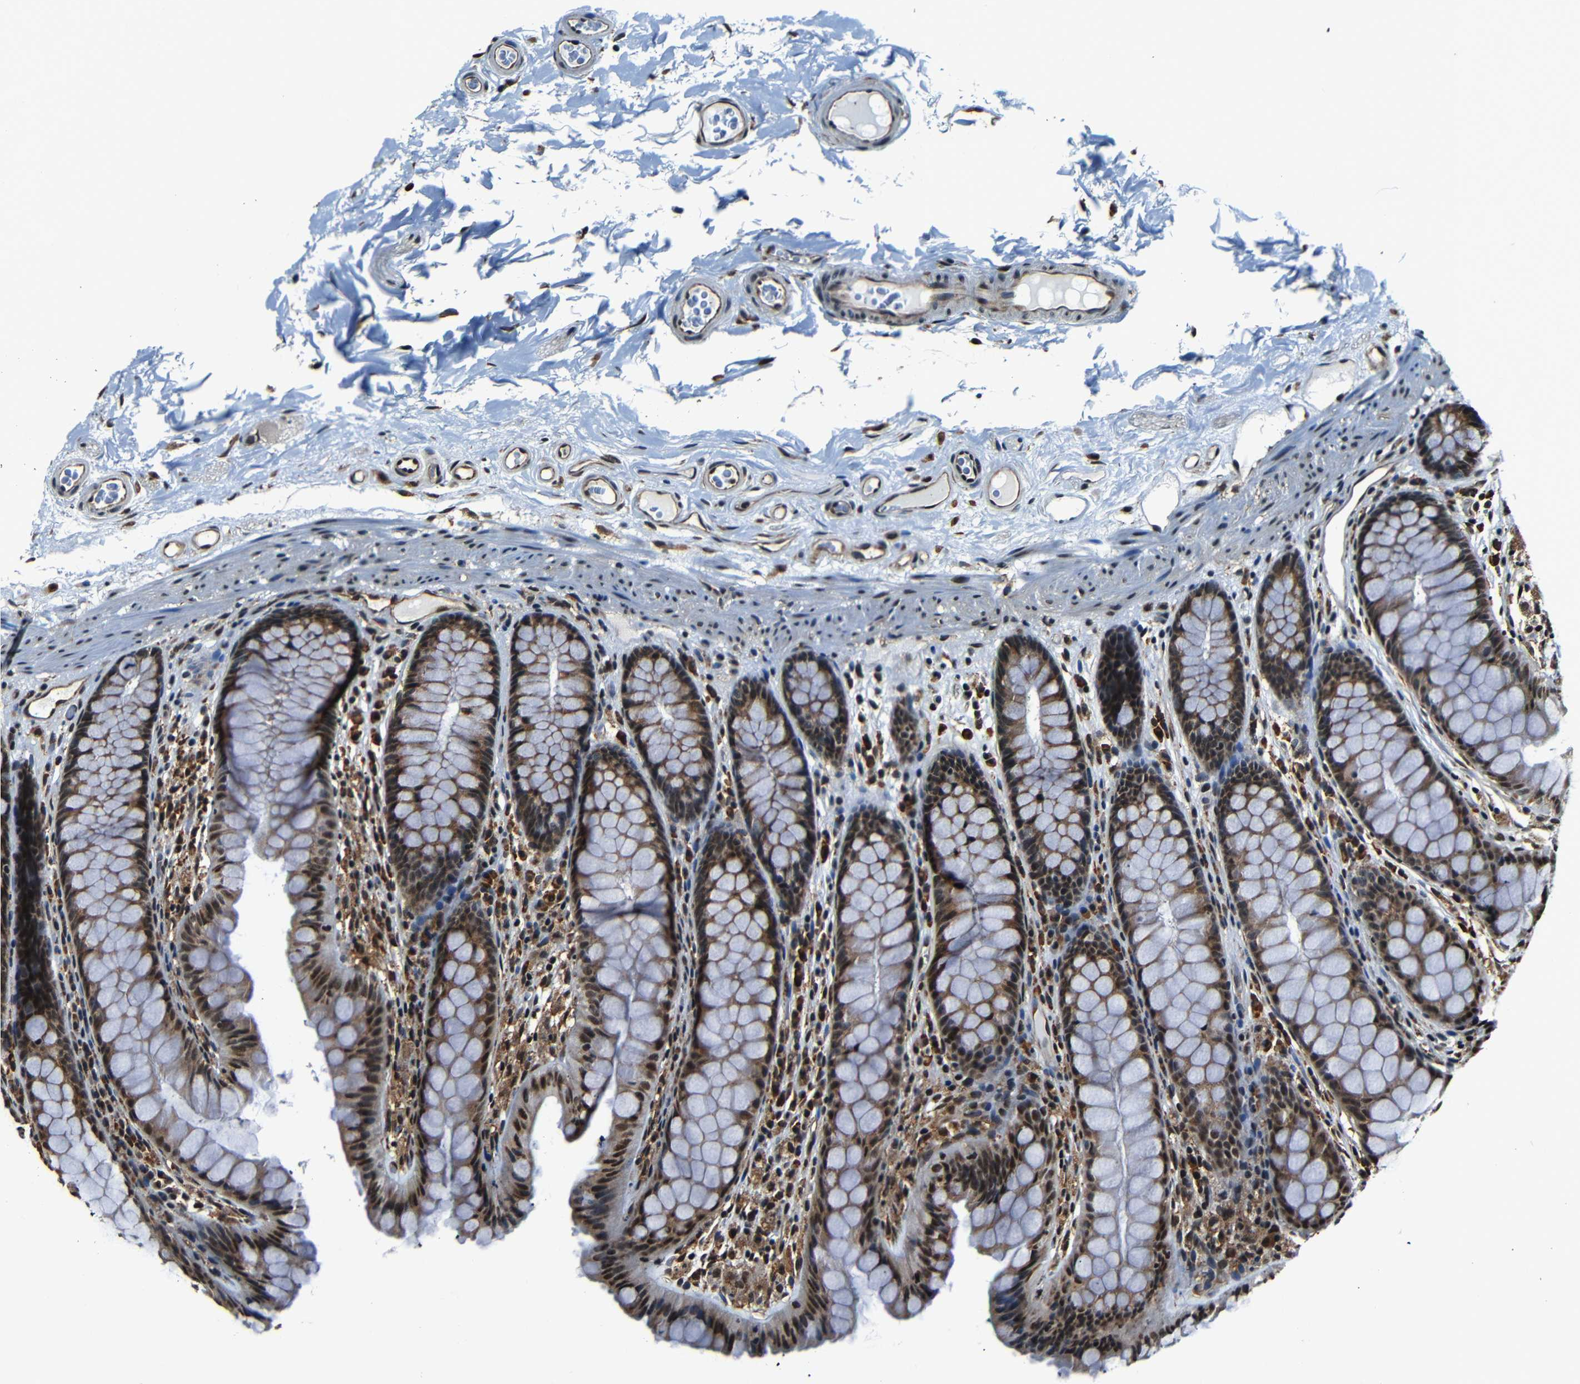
{"staining": {"intensity": "strong", "quantity": ">75%", "location": "cytoplasmic/membranous,nuclear"}, "tissue": "colon", "cell_type": "Endothelial cells", "image_type": "normal", "snomed": [{"axis": "morphology", "description": "Normal tissue, NOS"}, {"axis": "topography", "description": "Colon"}], "caption": "IHC (DAB (3,3'-diaminobenzidine)) staining of unremarkable human colon exhibits strong cytoplasmic/membranous,nuclear protein staining in approximately >75% of endothelial cells. Using DAB (3,3'-diaminobenzidine) (brown) and hematoxylin (blue) stains, captured at high magnification using brightfield microscopy.", "gene": "NCBP3", "patient": {"sex": "female", "age": 55}}